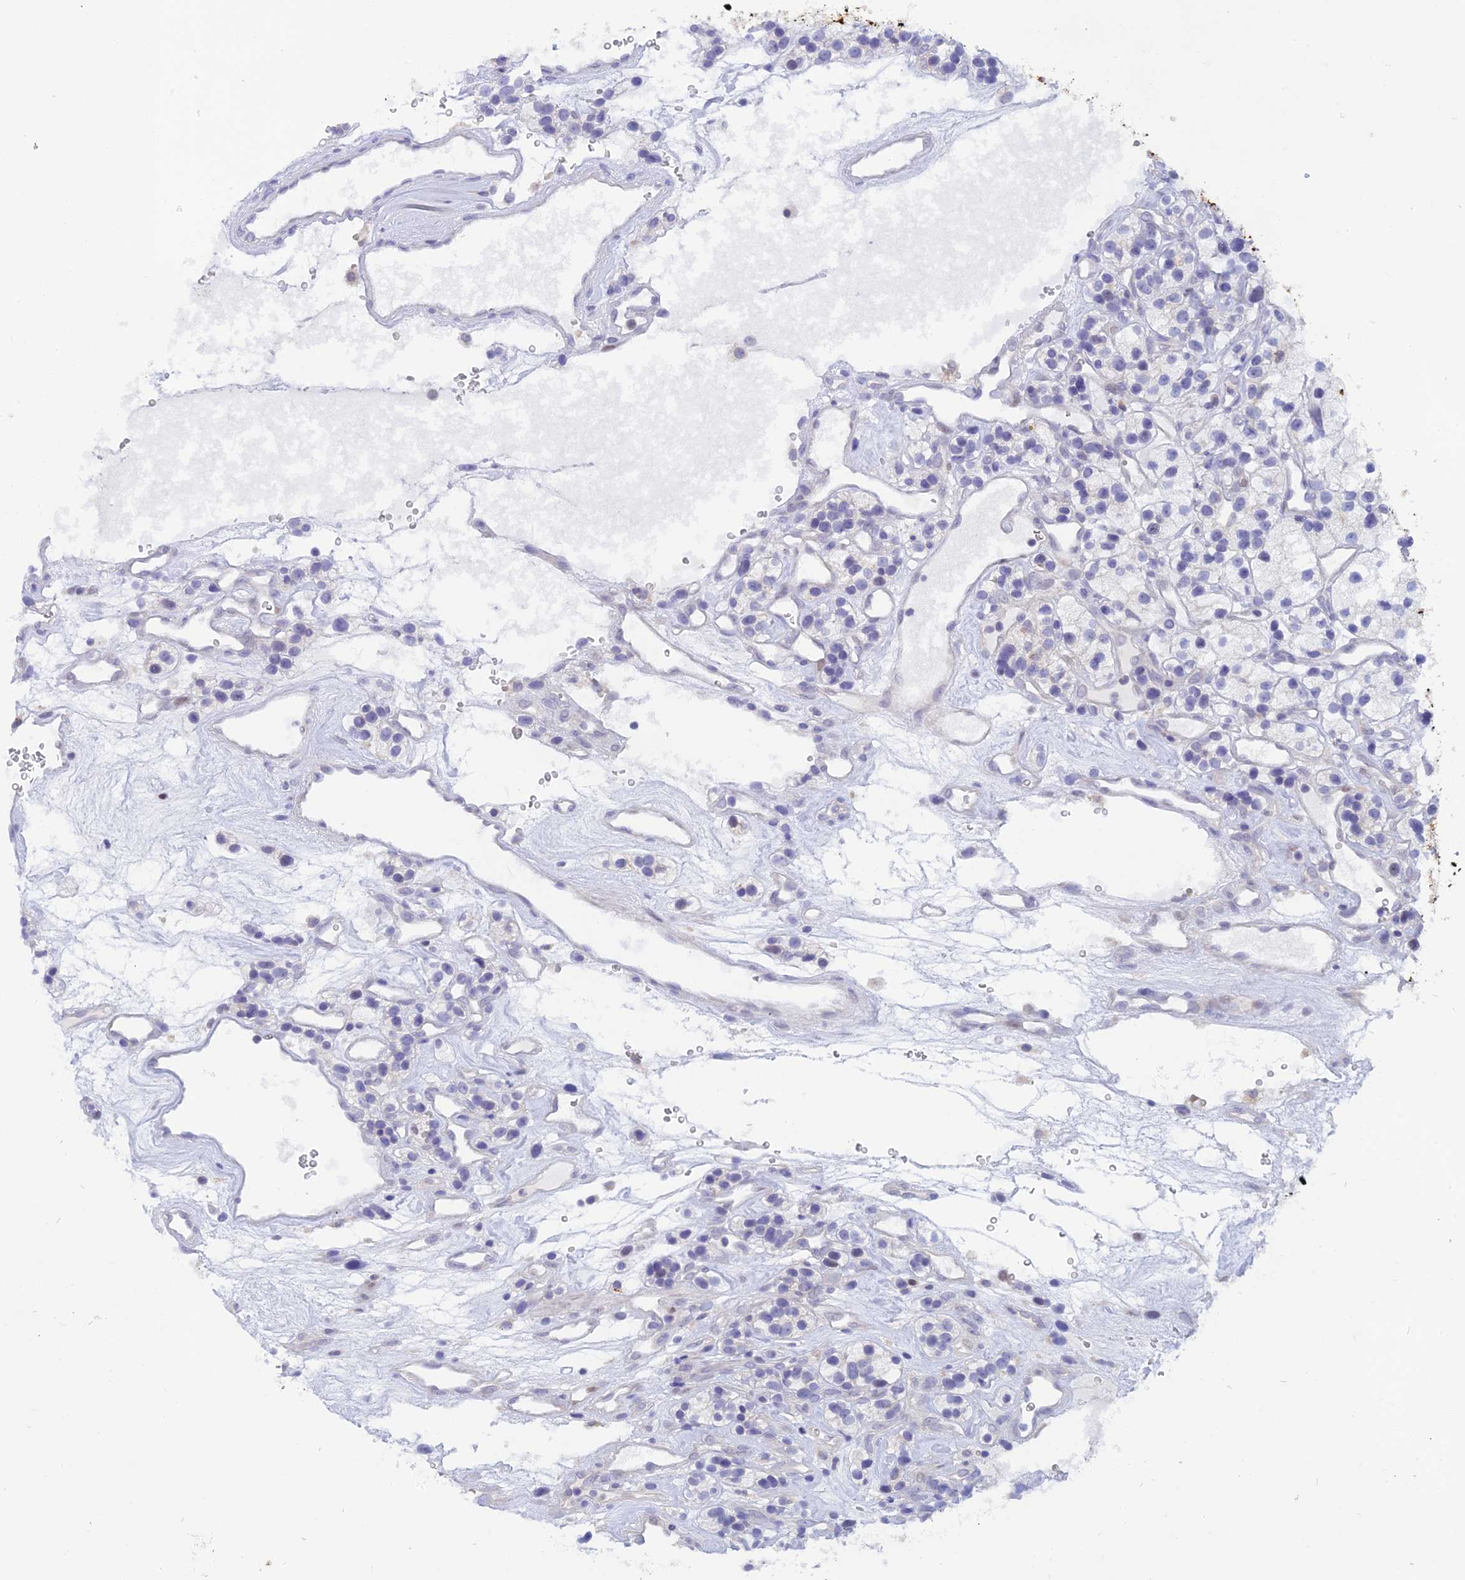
{"staining": {"intensity": "negative", "quantity": "none", "location": "none"}, "tissue": "renal cancer", "cell_type": "Tumor cells", "image_type": "cancer", "snomed": [{"axis": "morphology", "description": "Adenocarcinoma, NOS"}, {"axis": "topography", "description": "Kidney"}], "caption": "Immunohistochemistry of renal adenocarcinoma reveals no positivity in tumor cells.", "gene": "RASGEF1B", "patient": {"sex": "female", "age": 57}}